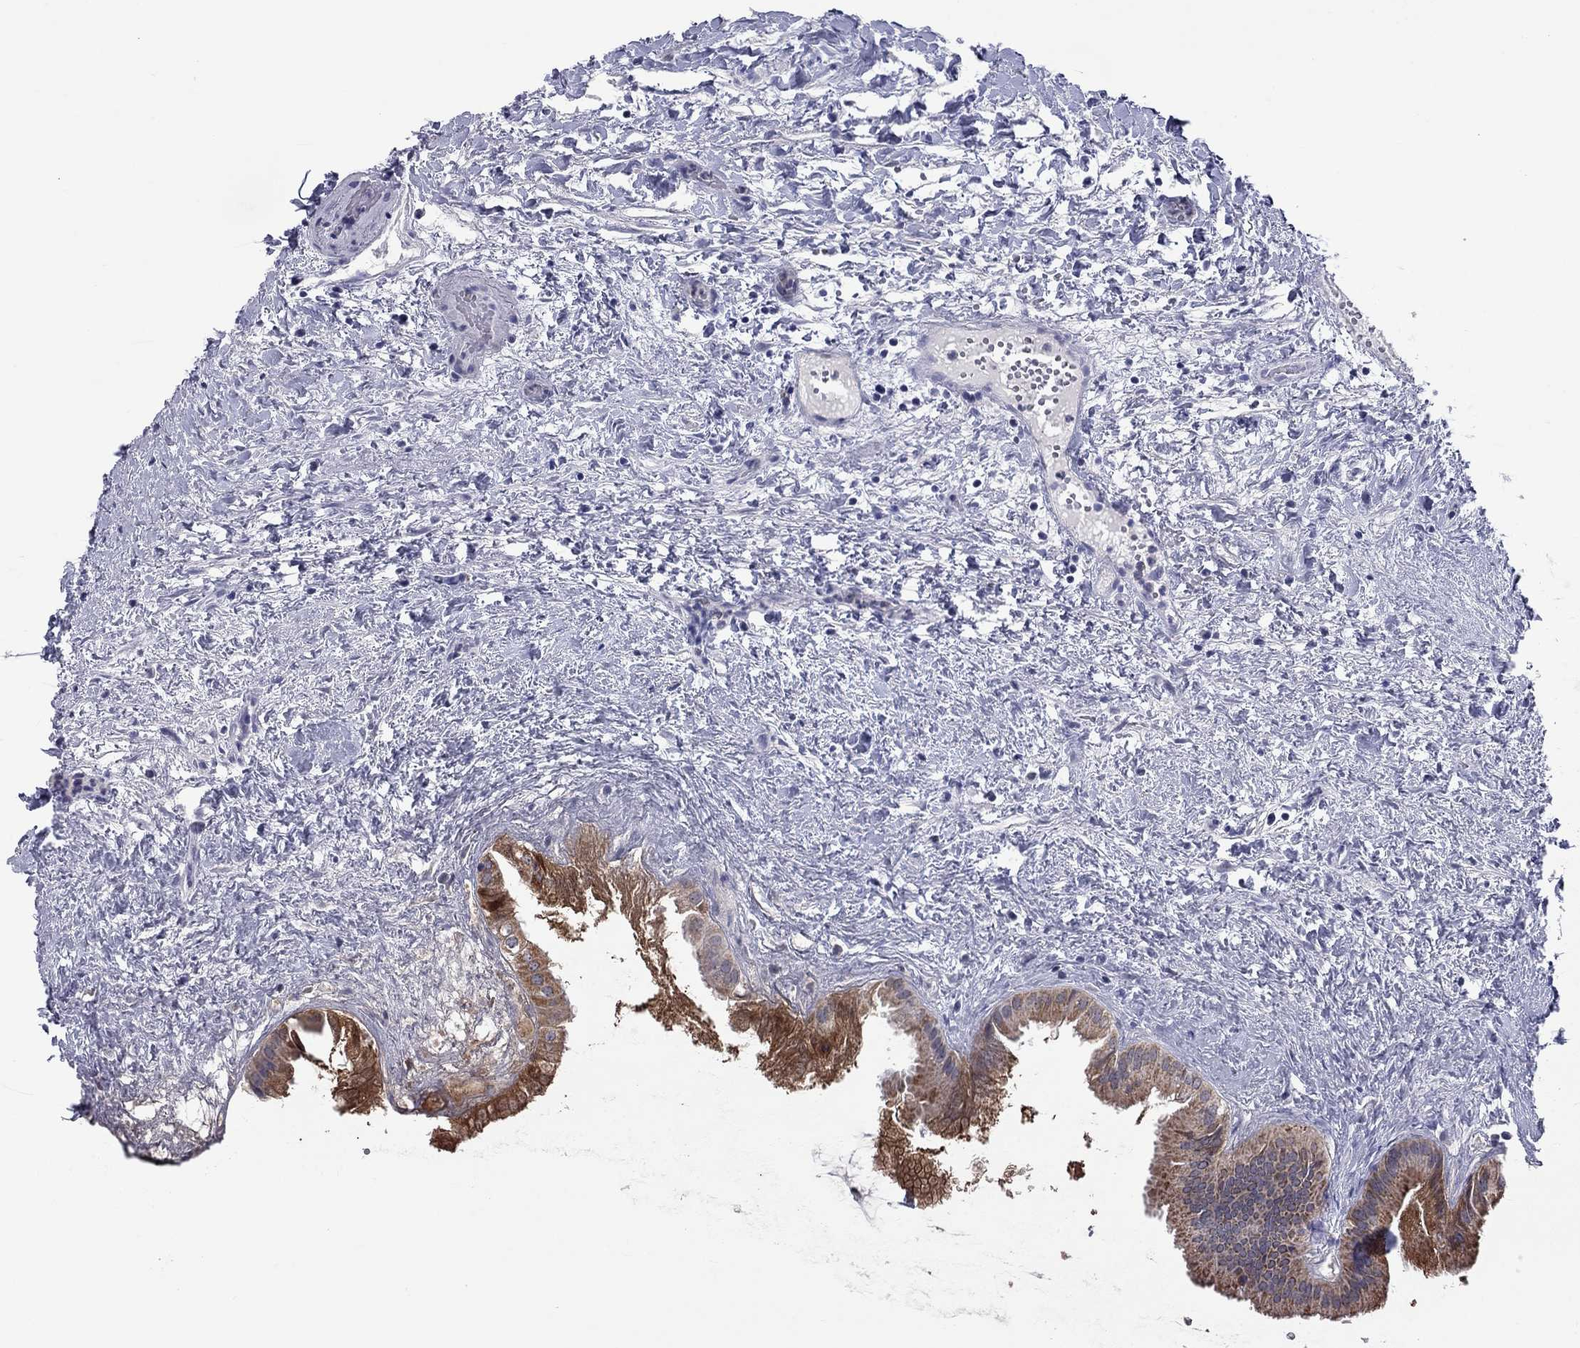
{"staining": {"intensity": "strong", "quantity": ">75%", "location": "cytoplasmic/membranous"}, "tissue": "gallbladder", "cell_type": "Glandular cells", "image_type": "normal", "snomed": [{"axis": "morphology", "description": "Normal tissue, NOS"}, {"axis": "topography", "description": "Gallbladder"}], "caption": "IHC of benign gallbladder shows high levels of strong cytoplasmic/membranous positivity in approximately >75% of glandular cells.", "gene": "SHOC2", "patient": {"sex": "male", "age": 70}}